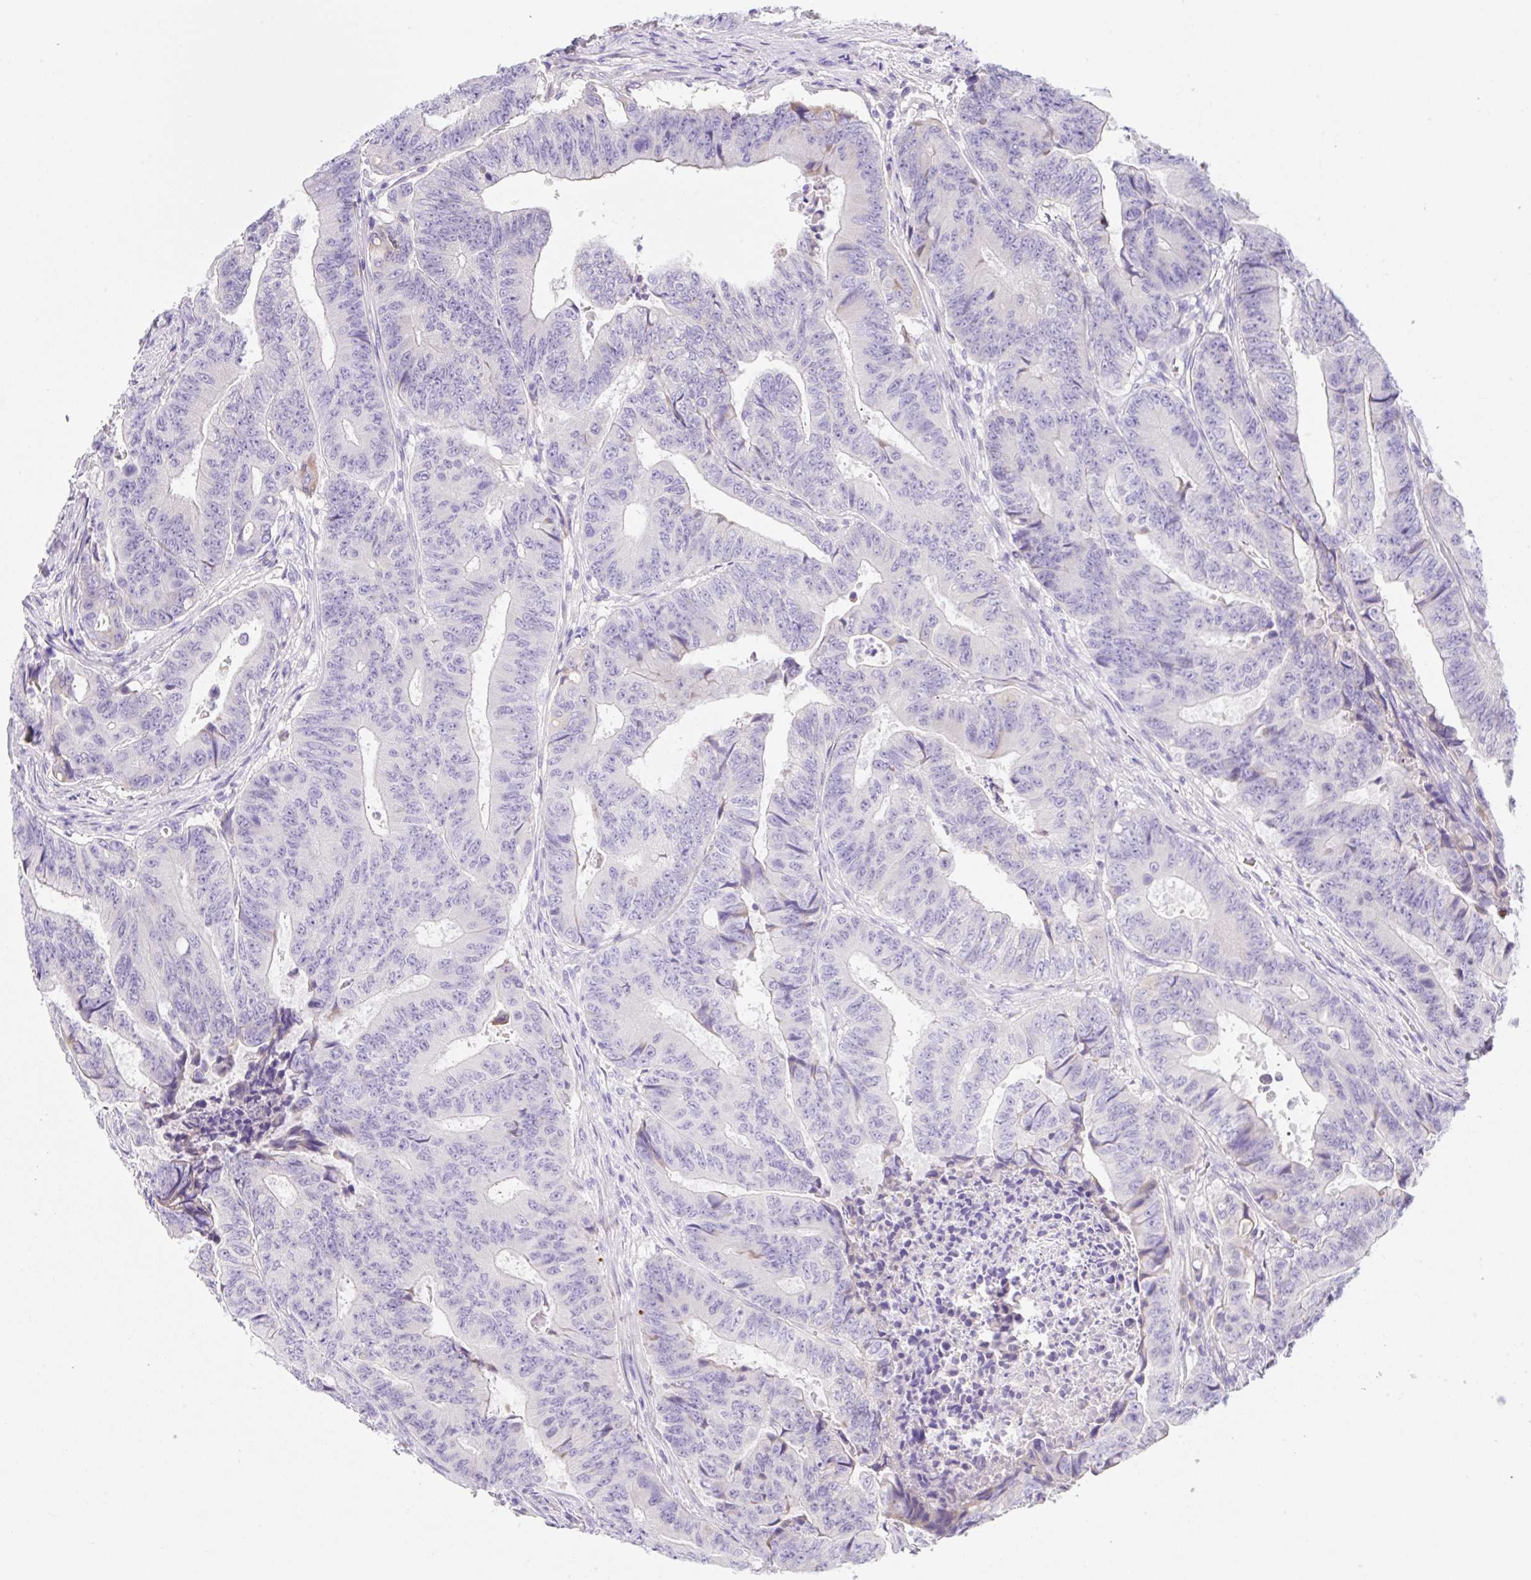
{"staining": {"intensity": "negative", "quantity": "none", "location": "none"}, "tissue": "colorectal cancer", "cell_type": "Tumor cells", "image_type": "cancer", "snomed": [{"axis": "morphology", "description": "Adenocarcinoma, NOS"}, {"axis": "topography", "description": "Colon"}], "caption": "The micrograph reveals no staining of tumor cells in colorectal cancer.", "gene": "KLK8", "patient": {"sex": "female", "age": 48}}